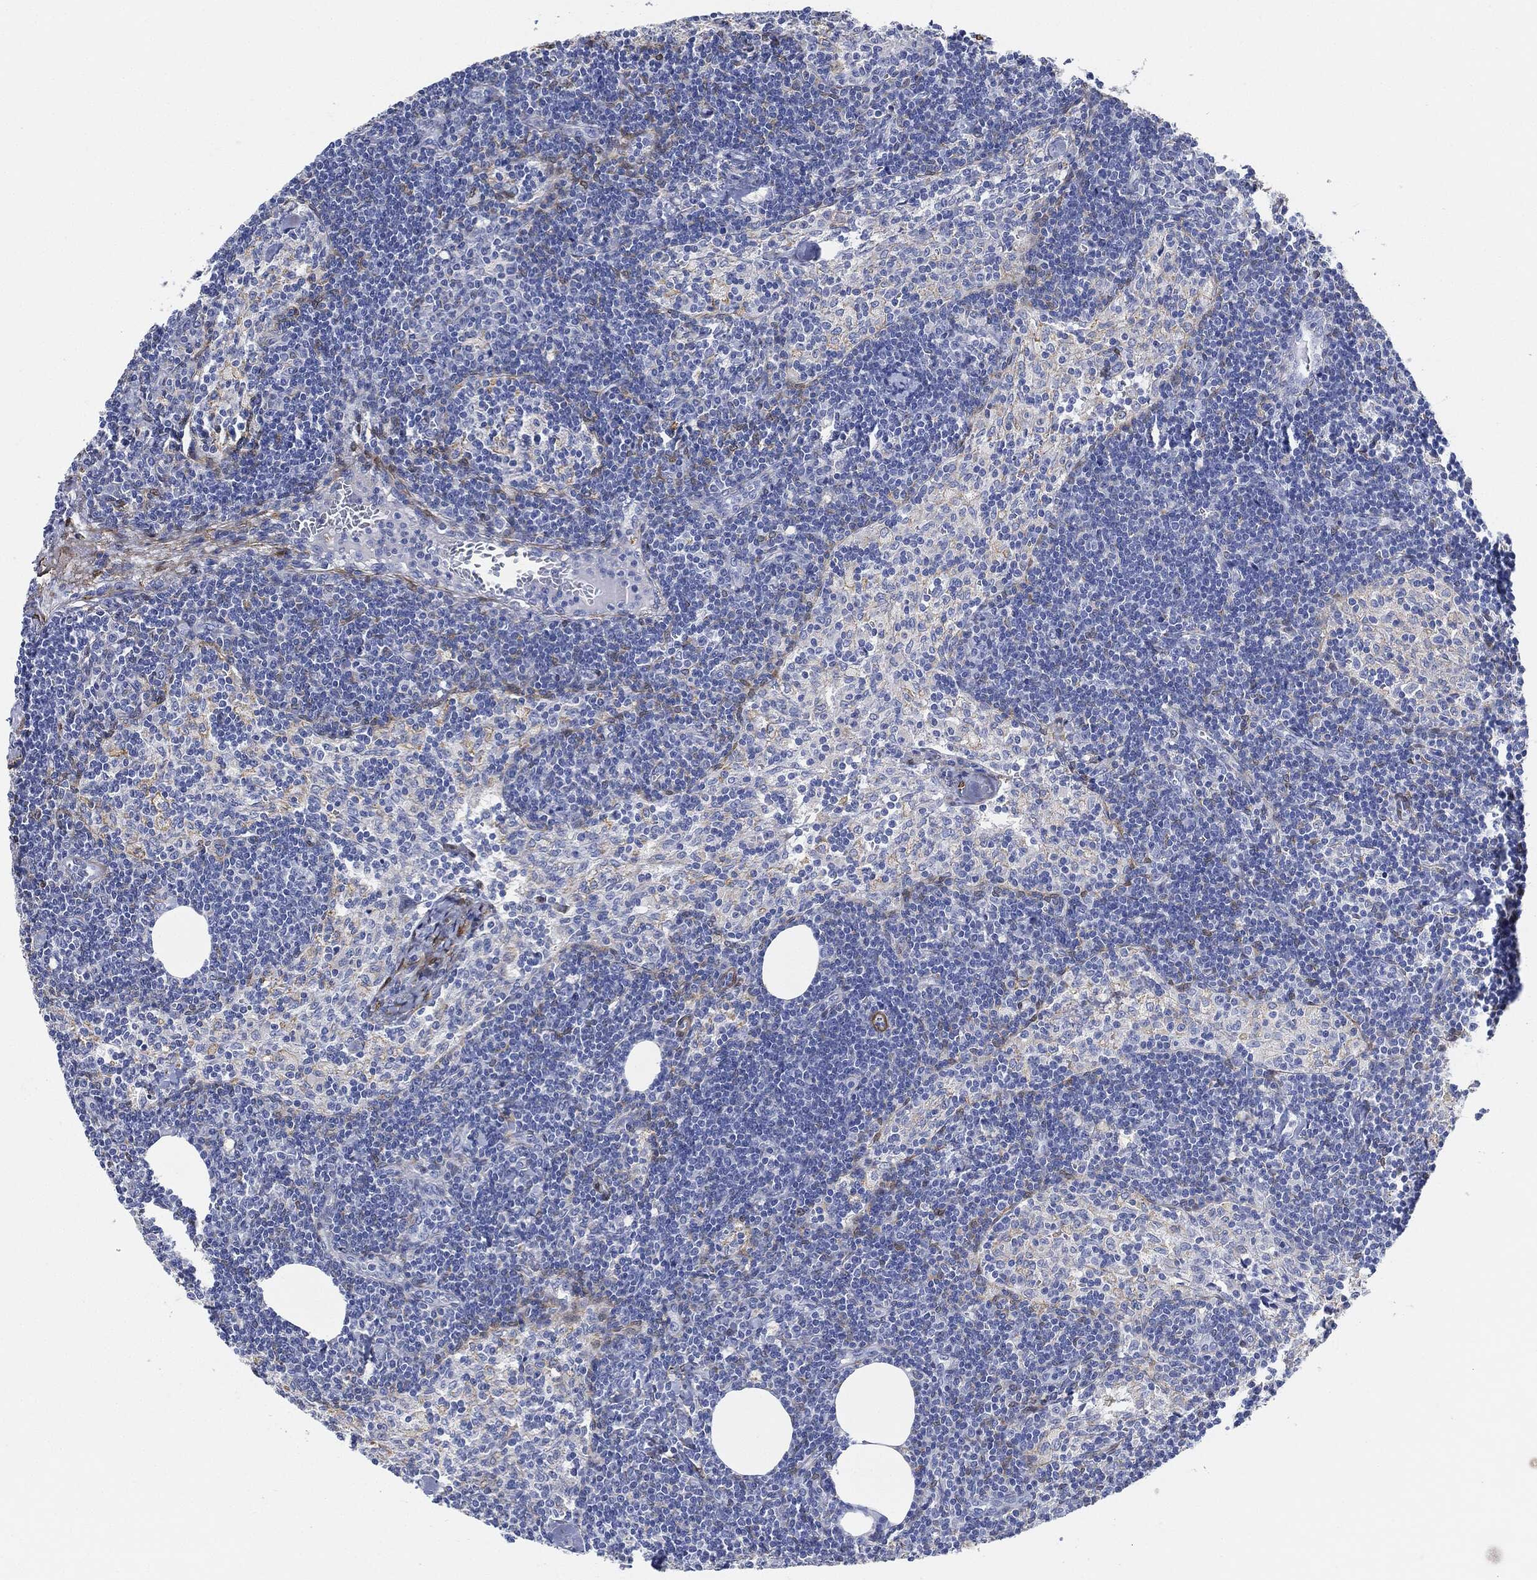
{"staining": {"intensity": "negative", "quantity": "none", "location": "none"}, "tissue": "lymph node", "cell_type": "Germinal center cells", "image_type": "normal", "snomed": [{"axis": "morphology", "description": "Normal tissue, NOS"}, {"axis": "topography", "description": "Lymph node"}], "caption": "DAB immunohistochemical staining of unremarkable lymph node displays no significant positivity in germinal center cells.", "gene": "TAGLN", "patient": {"sex": "female", "age": 51}}